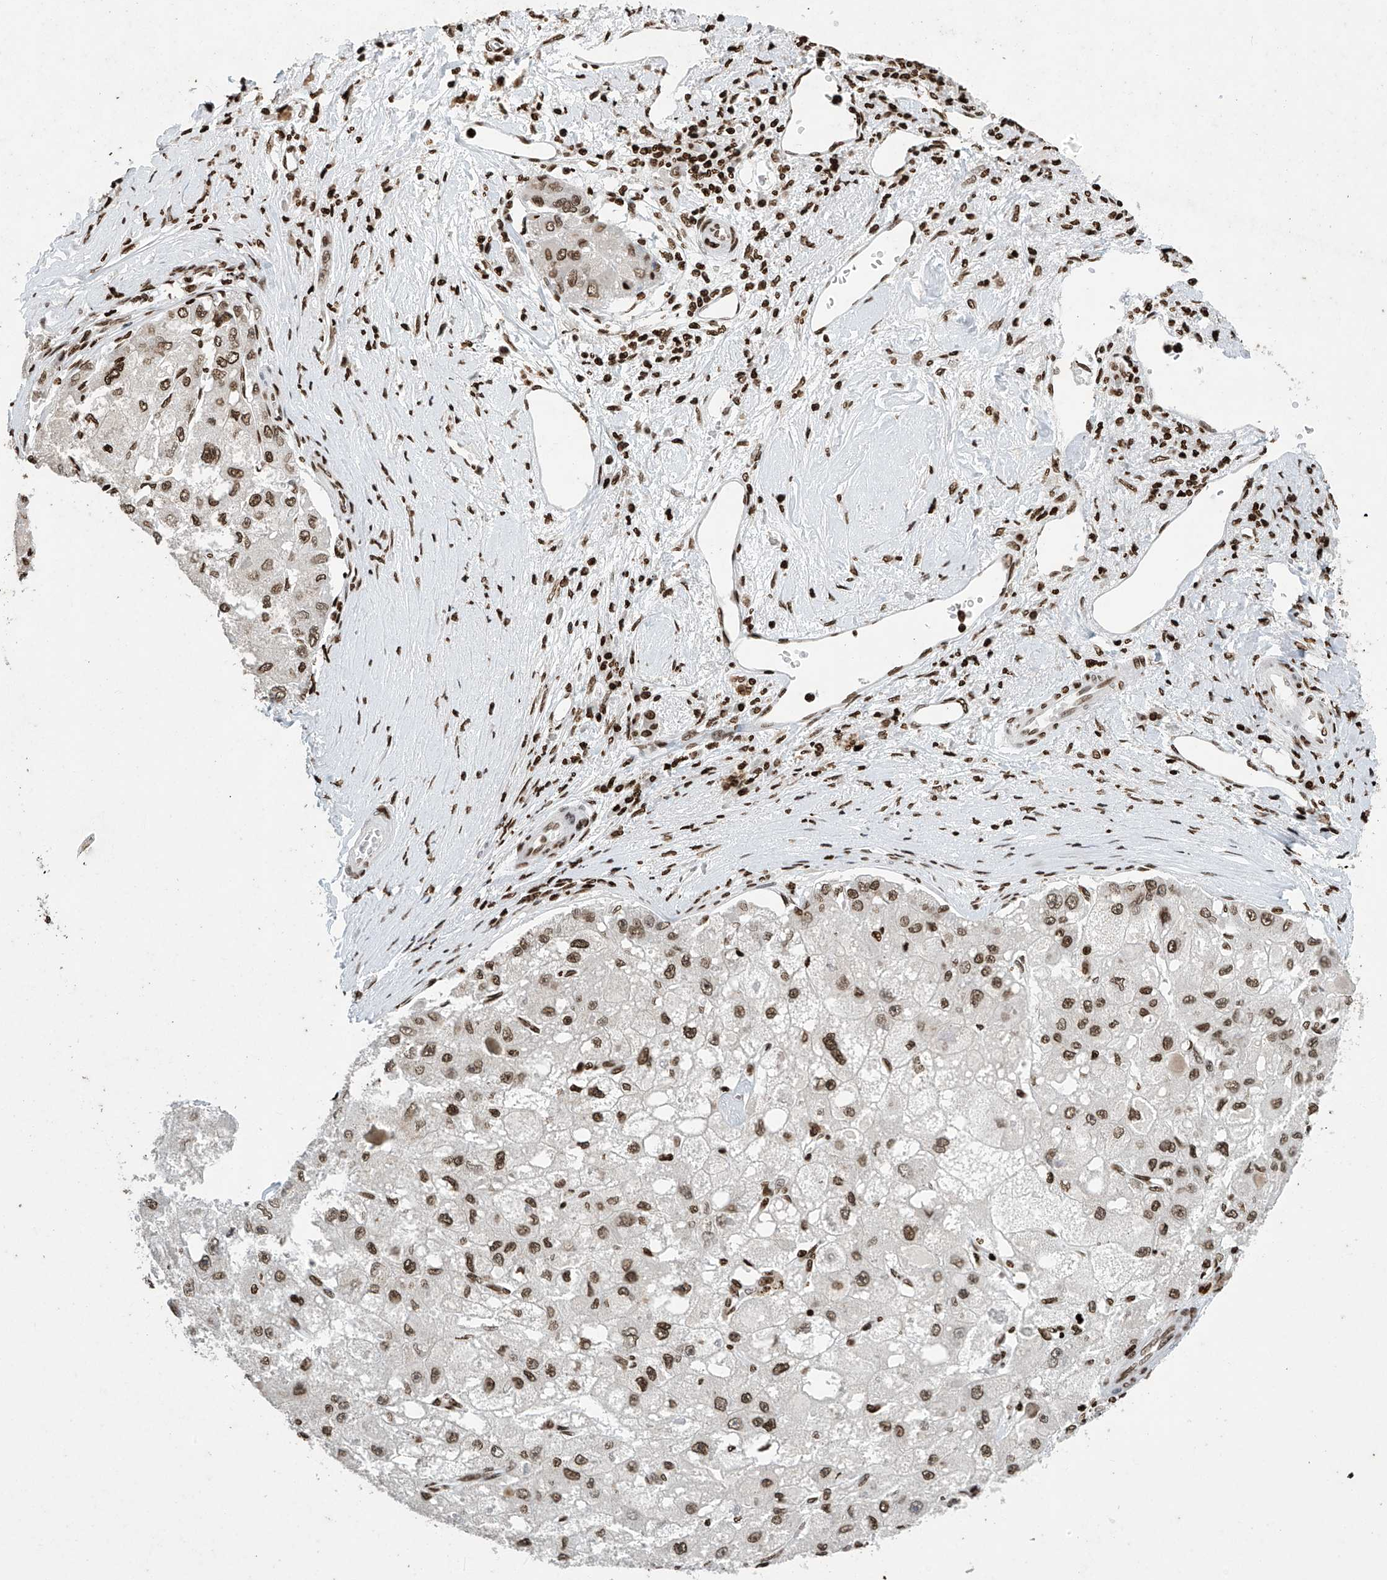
{"staining": {"intensity": "moderate", "quantity": ">75%", "location": "nuclear"}, "tissue": "liver cancer", "cell_type": "Tumor cells", "image_type": "cancer", "snomed": [{"axis": "morphology", "description": "Carcinoma, Hepatocellular, NOS"}, {"axis": "topography", "description": "Liver"}], "caption": "Tumor cells show moderate nuclear staining in about >75% of cells in hepatocellular carcinoma (liver).", "gene": "H4C16", "patient": {"sex": "male", "age": 80}}